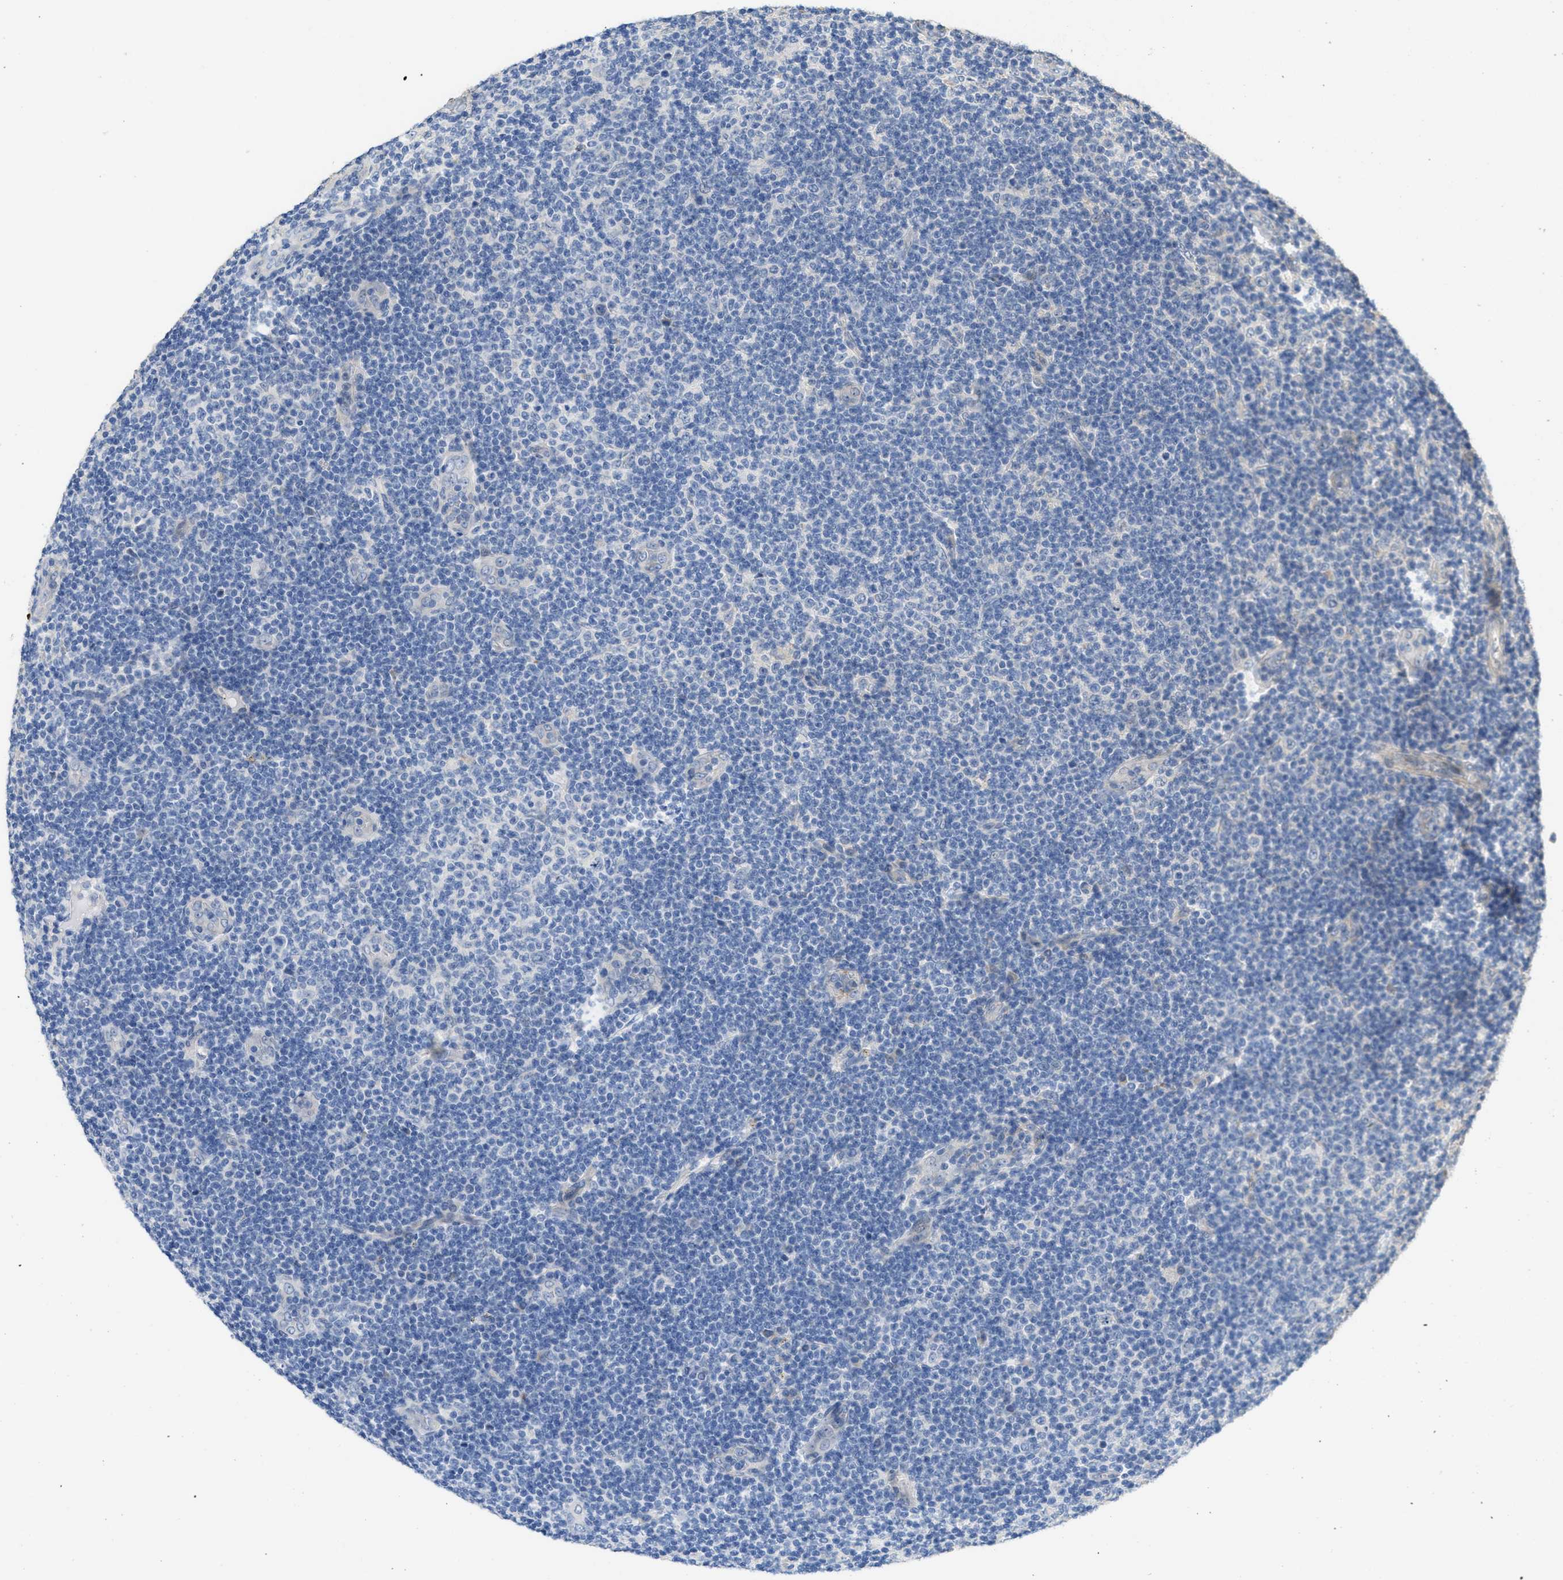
{"staining": {"intensity": "negative", "quantity": "none", "location": "none"}, "tissue": "lymphoma", "cell_type": "Tumor cells", "image_type": "cancer", "snomed": [{"axis": "morphology", "description": "Malignant lymphoma, non-Hodgkin's type, Low grade"}, {"axis": "topography", "description": "Lymph node"}], "caption": "Human lymphoma stained for a protein using immunohistochemistry (IHC) exhibits no expression in tumor cells.", "gene": "CDPF1", "patient": {"sex": "male", "age": 83}}